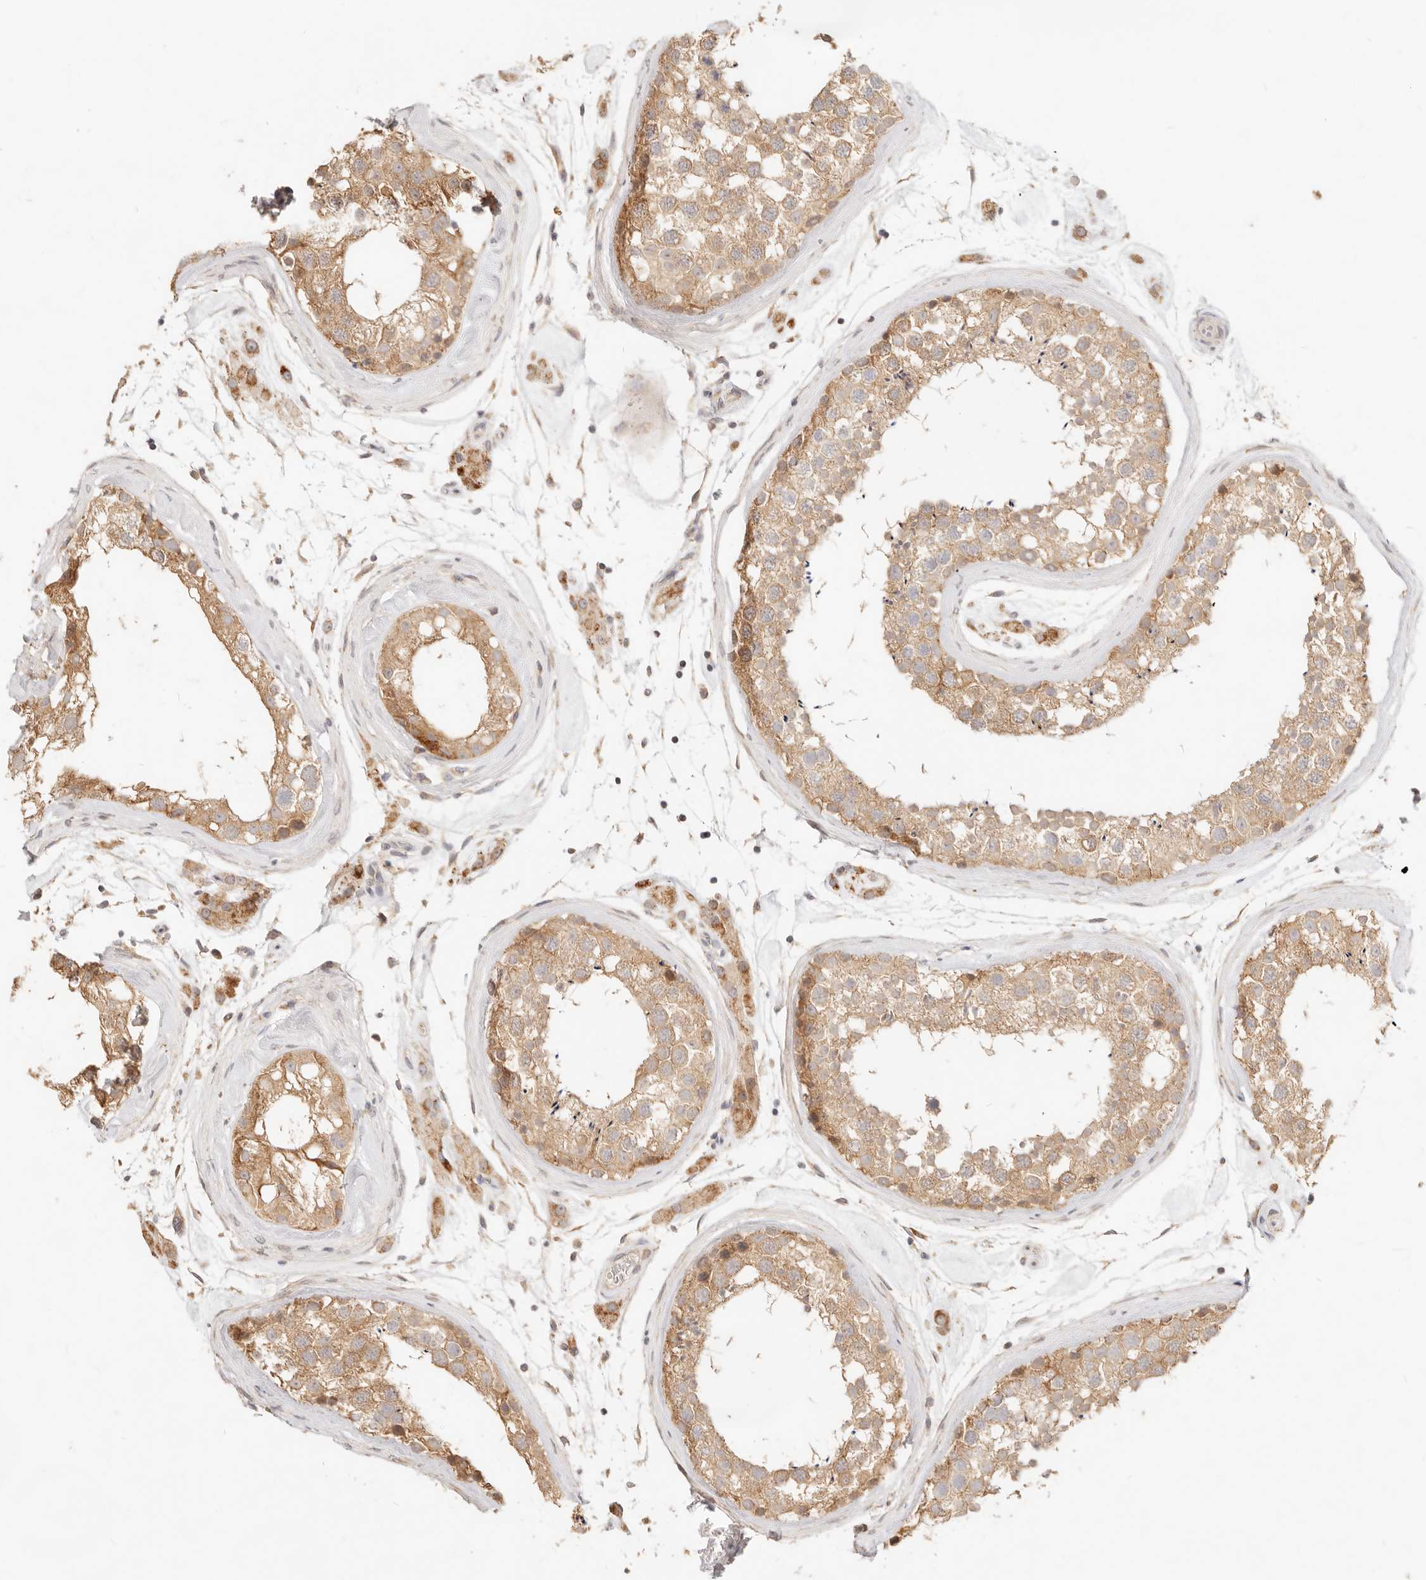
{"staining": {"intensity": "moderate", "quantity": ">75%", "location": "cytoplasmic/membranous"}, "tissue": "testis", "cell_type": "Cells in seminiferous ducts", "image_type": "normal", "snomed": [{"axis": "morphology", "description": "Normal tissue, NOS"}, {"axis": "topography", "description": "Testis"}], "caption": "Immunohistochemistry histopathology image of normal testis: human testis stained using immunohistochemistry (IHC) demonstrates medium levels of moderate protein expression localized specifically in the cytoplasmic/membranous of cells in seminiferous ducts, appearing as a cytoplasmic/membranous brown color.", "gene": "RUBCNL", "patient": {"sex": "male", "age": 46}}